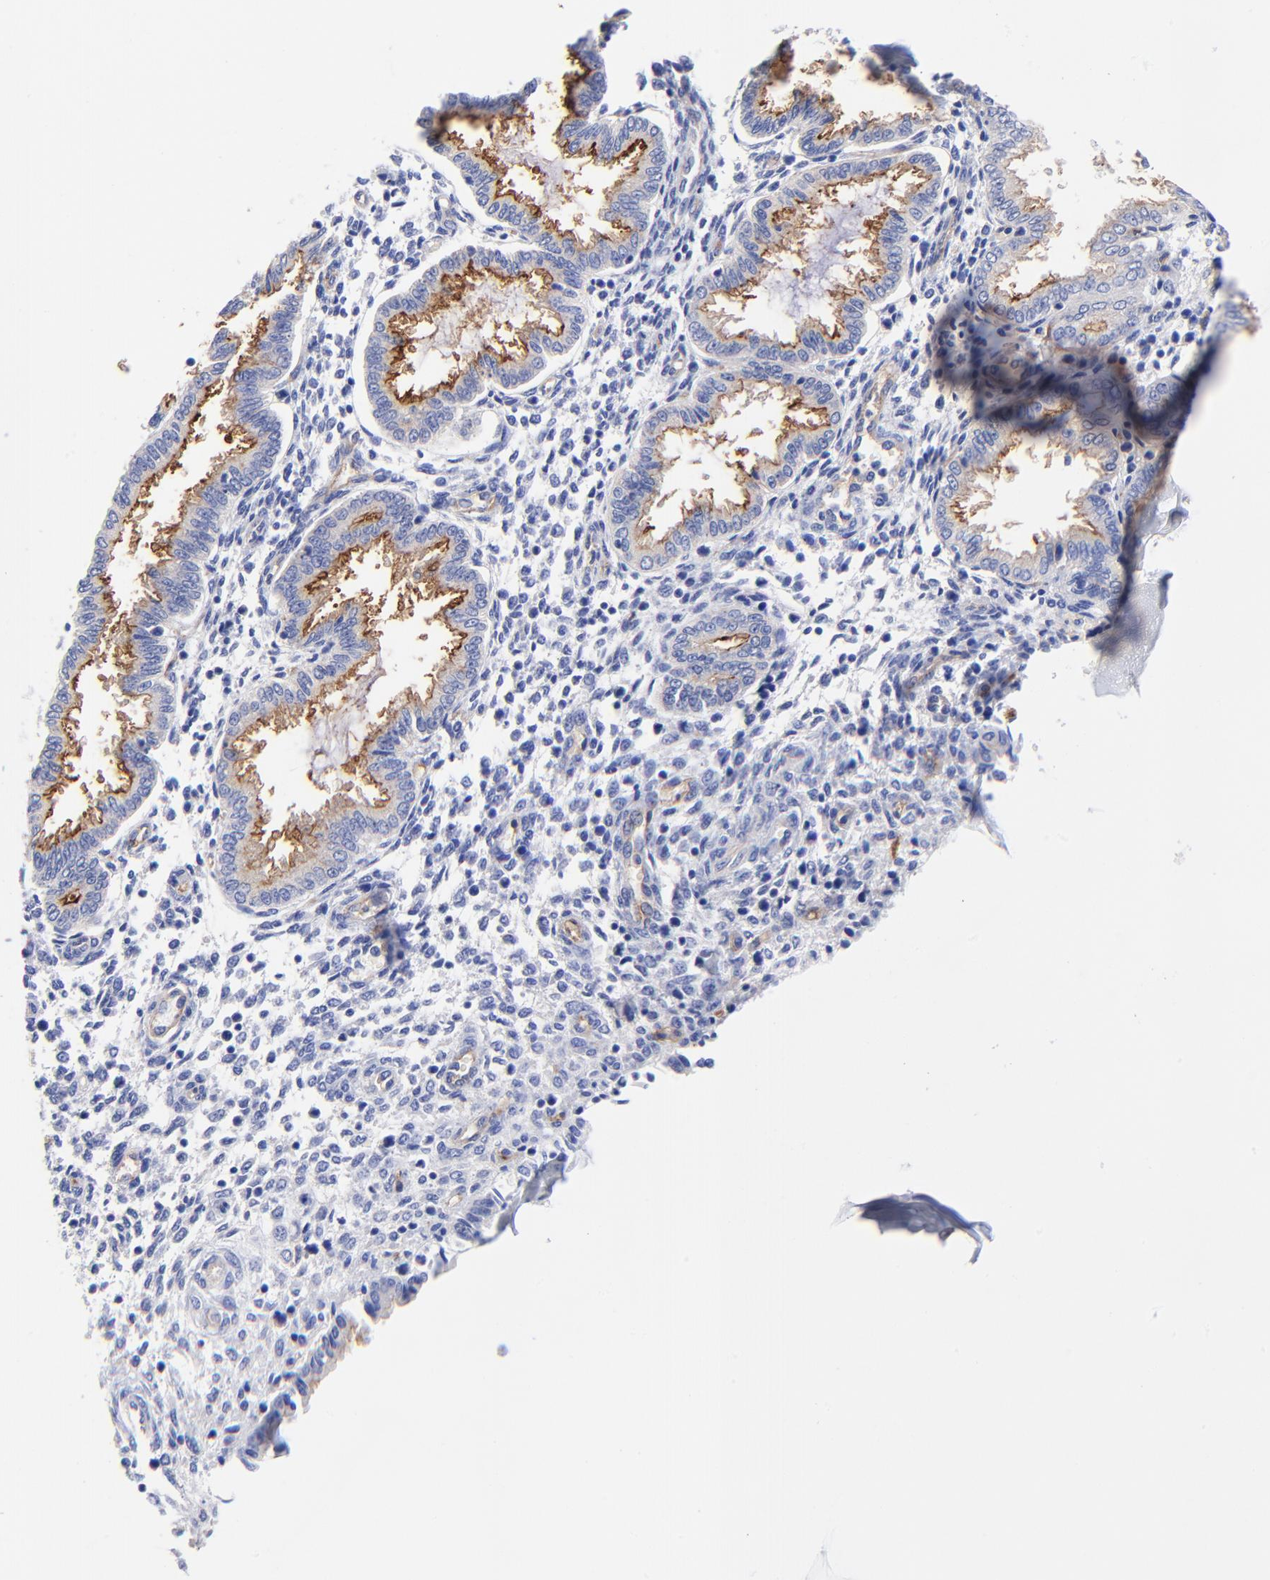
{"staining": {"intensity": "negative", "quantity": "none", "location": "none"}, "tissue": "endometrium", "cell_type": "Cells in endometrial stroma", "image_type": "normal", "snomed": [{"axis": "morphology", "description": "Normal tissue, NOS"}, {"axis": "topography", "description": "Endometrium"}], "caption": "Protein analysis of normal endometrium demonstrates no significant staining in cells in endometrial stroma. The staining was performed using DAB (3,3'-diaminobenzidine) to visualize the protein expression in brown, while the nuclei were stained in blue with hematoxylin (Magnification: 20x).", "gene": "SLC44A2", "patient": {"sex": "female", "age": 33}}